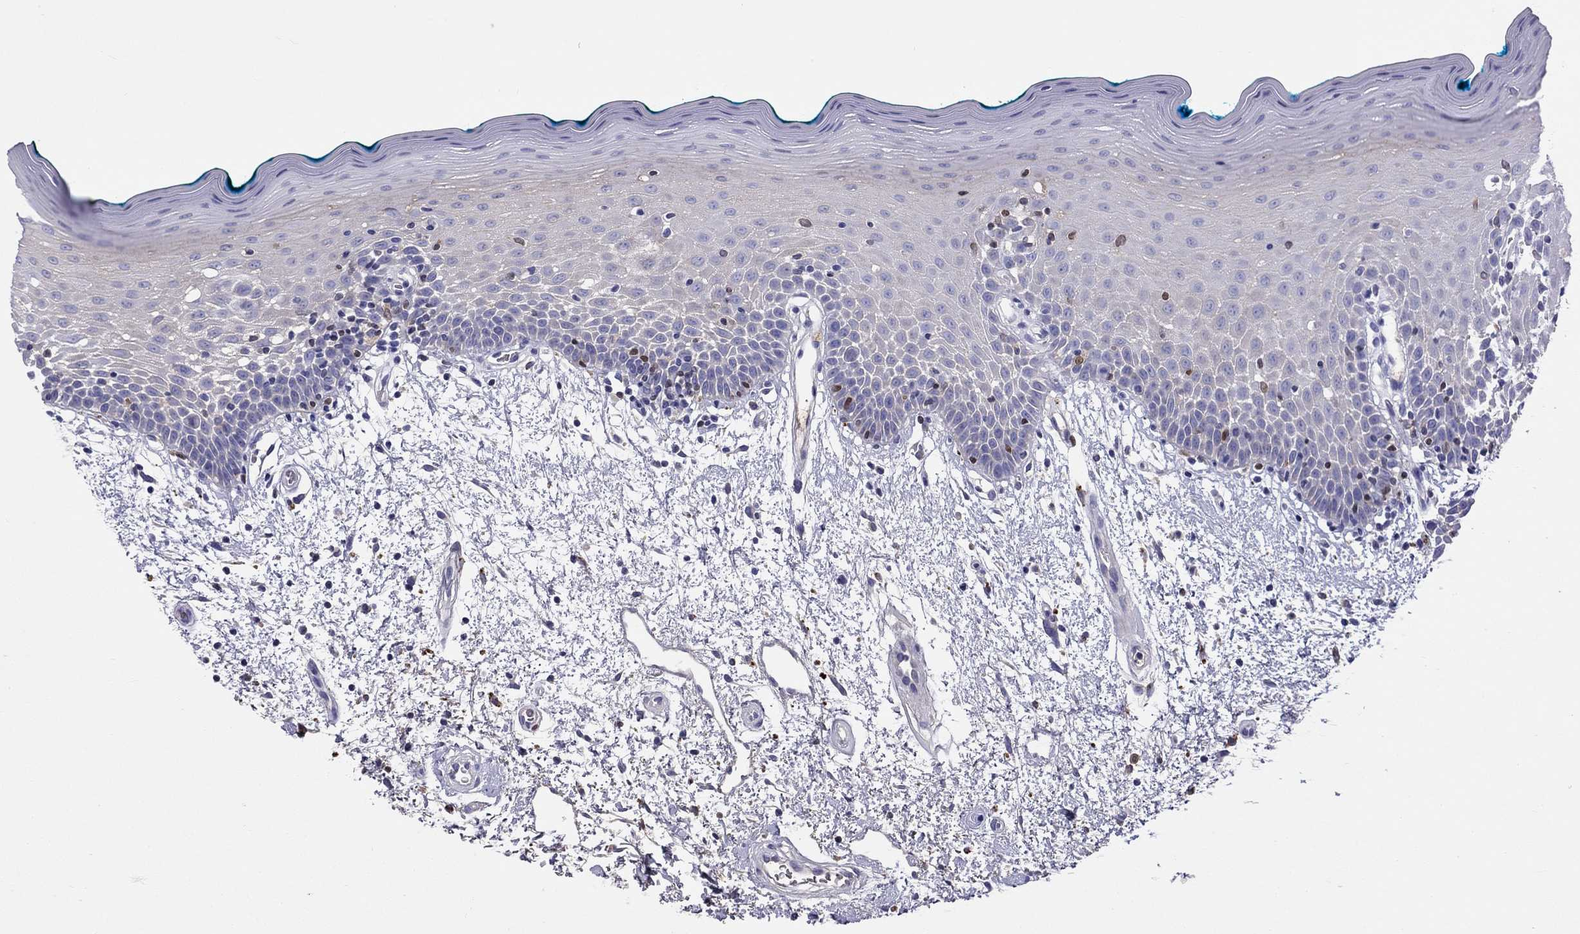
{"staining": {"intensity": "negative", "quantity": "none", "location": "none"}, "tissue": "oral mucosa", "cell_type": "Squamous epithelial cells", "image_type": "normal", "snomed": [{"axis": "morphology", "description": "Normal tissue, NOS"}, {"axis": "morphology", "description": "Squamous cell carcinoma, NOS"}, {"axis": "topography", "description": "Oral tissue"}, {"axis": "topography", "description": "Head-Neck"}], "caption": "DAB (3,3'-diaminobenzidine) immunohistochemical staining of unremarkable human oral mucosa exhibits no significant positivity in squamous epithelial cells.", "gene": "SERPINA3", "patient": {"sex": "female", "age": 75}}